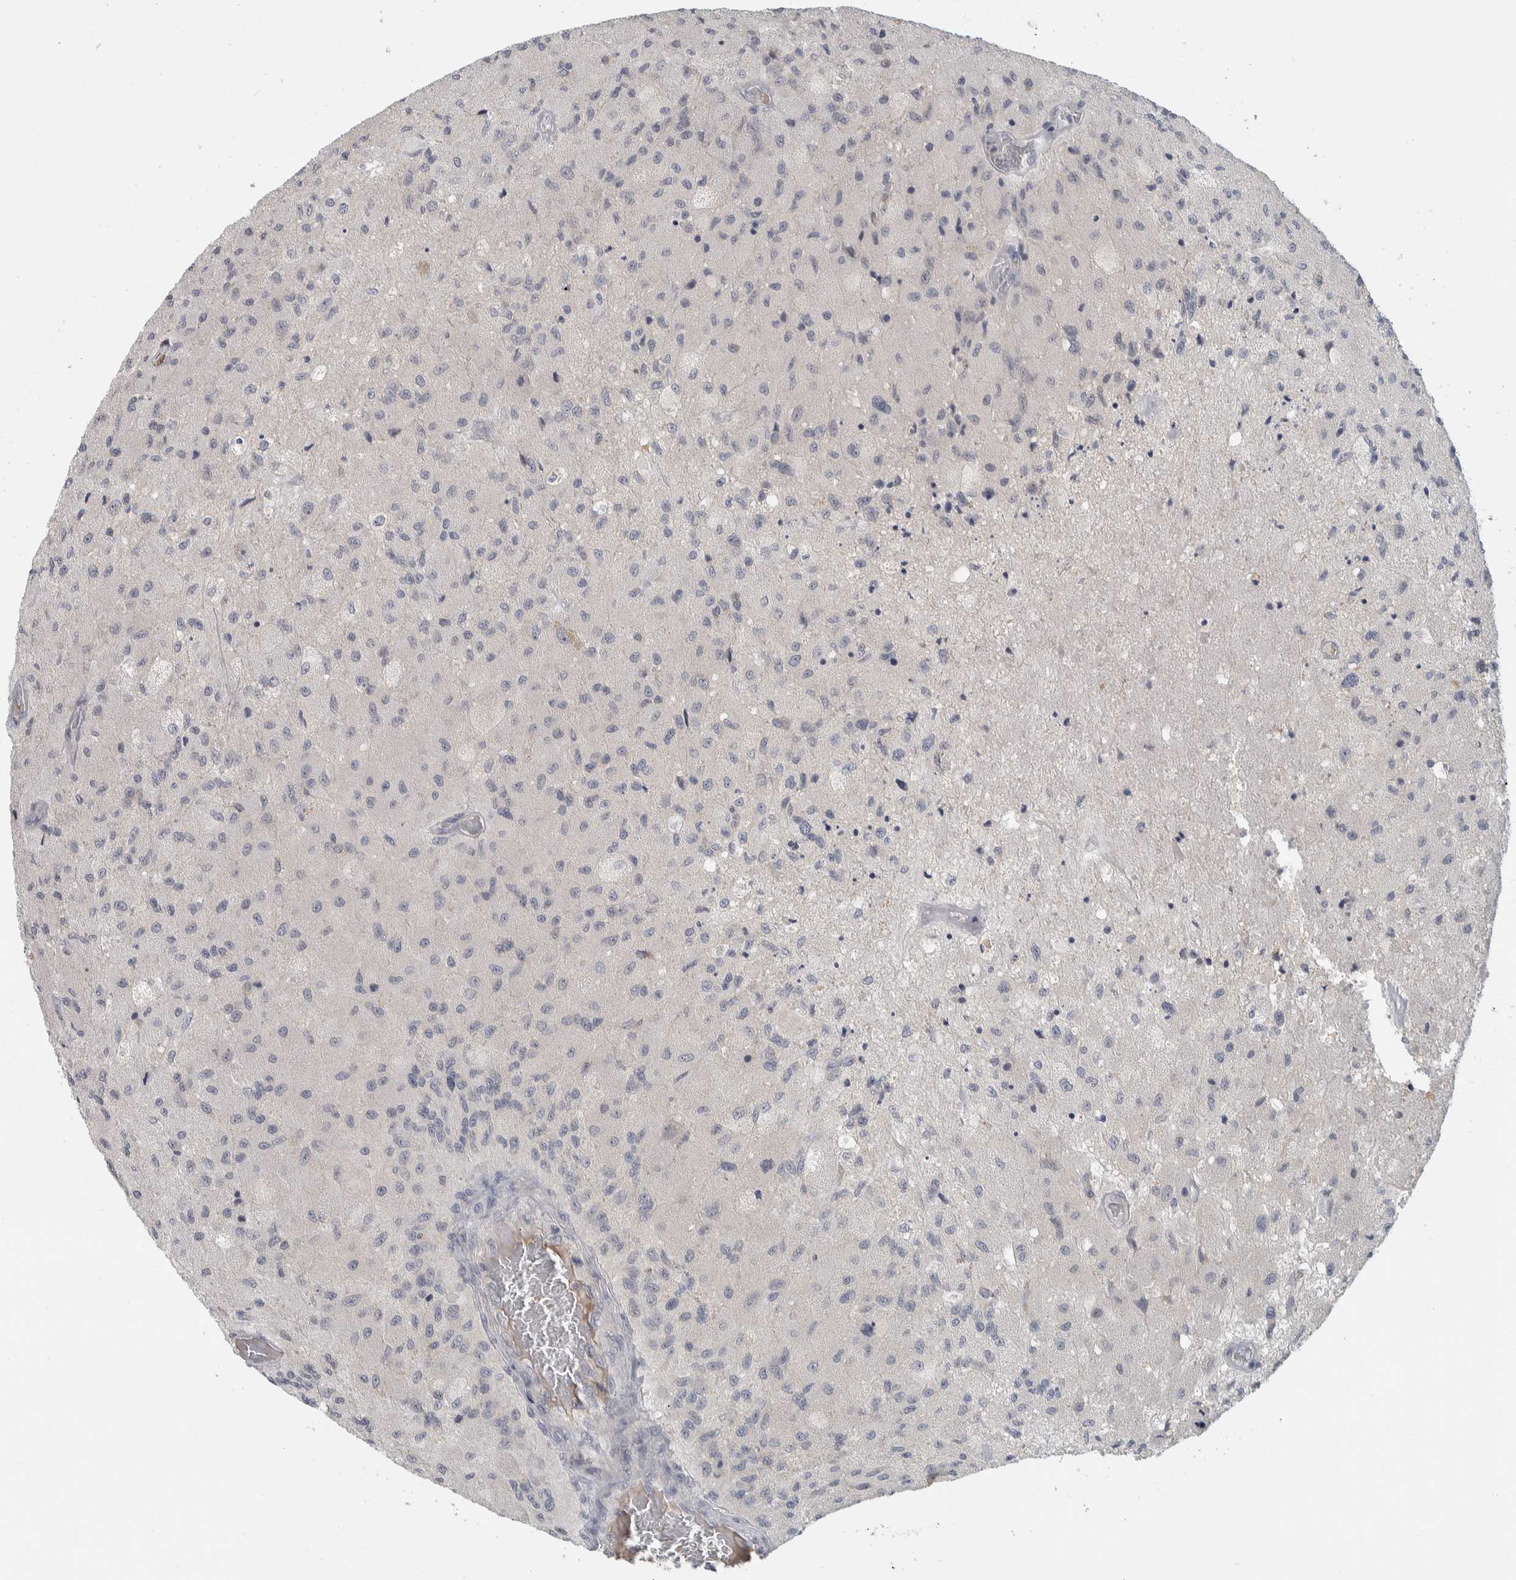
{"staining": {"intensity": "negative", "quantity": "none", "location": "none"}, "tissue": "glioma", "cell_type": "Tumor cells", "image_type": "cancer", "snomed": [{"axis": "morphology", "description": "Normal tissue, NOS"}, {"axis": "morphology", "description": "Glioma, malignant, High grade"}, {"axis": "topography", "description": "Cerebral cortex"}], "caption": "This is a histopathology image of IHC staining of malignant high-grade glioma, which shows no expression in tumor cells.", "gene": "AFP", "patient": {"sex": "male", "age": 77}}